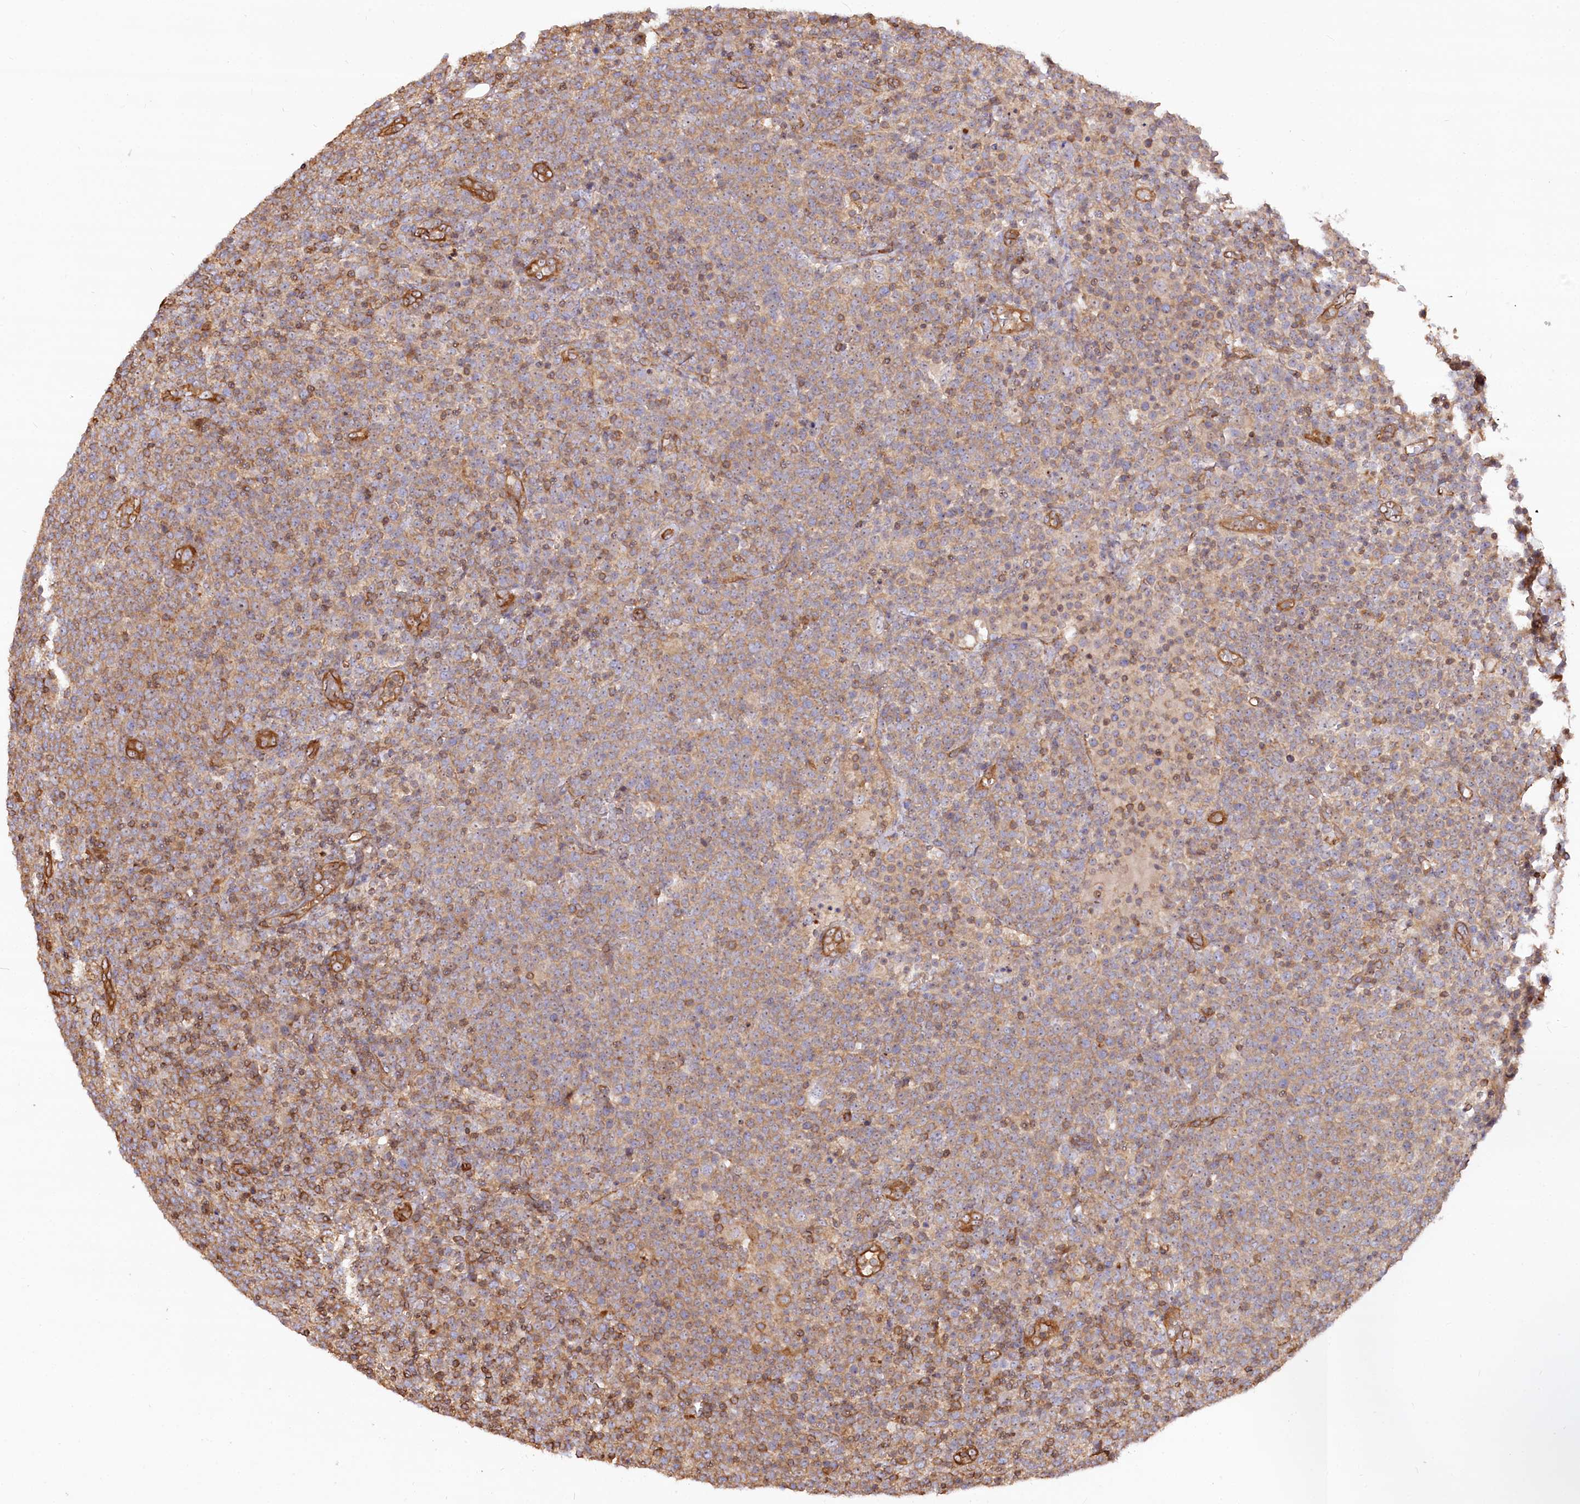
{"staining": {"intensity": "moderate", "quantity": "25%-75%", "location": "cytoplasmic/membranous"}, "tissue": "lymphoma", "cell_type": "Tumor cells", "image_type": "cancer", "snomed": [{"axis": "morphology", "description": "Malignant lymphoma, non-Hodgkin's type, High grade"}, {"axis": "topography", "description": "Lymph node"}], "caption": "A brown stain highlights moderate cytoplasmic/membranous expression of a protein in high-grade malignant lymphoma, non-Hodgkin's type tumor cells.", "gene": "WDR36", "patient": {"sex": "male", "age": 61}}